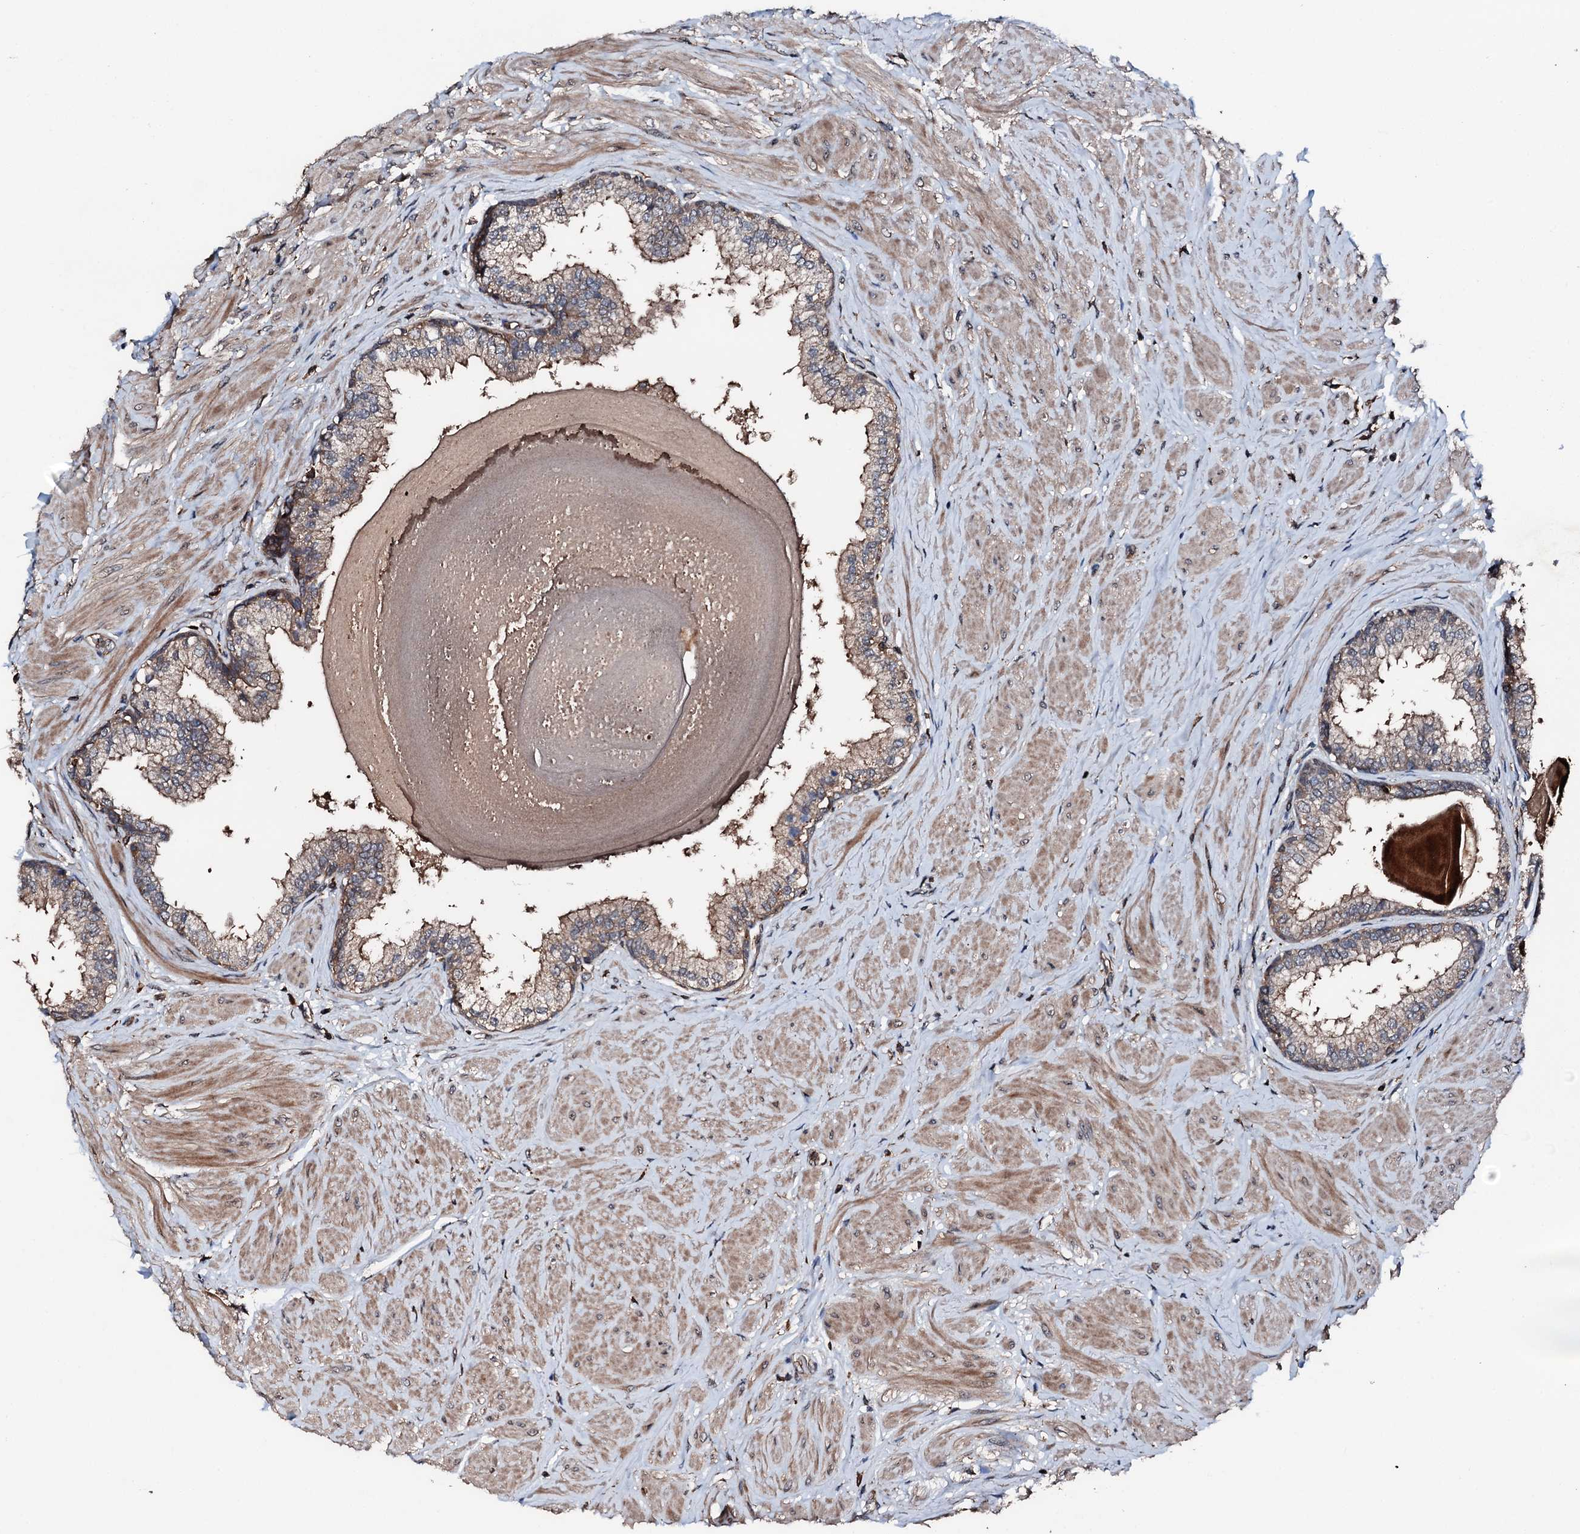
{"staining": {"intensity": "moderate", "quantity": ">75%", "location": "cytoplasmic/membranous"}, "tissue": "prostate", "cell_type": "Glandular cells", "image_type": "normal", "snomed": [{"axis": "morphology", "description": "Normal tissue, NOS"}, {"axis": "topography", "description": "Prostate"}], "caption": "Unremarkable prostate exhibits moderate cytoplasmic/membranous expression in approximately >75% of glandular cells, visualized by immunohistochemistry.", "gene": "FGD4", "patient": {"sex": "male", "age": 48}}